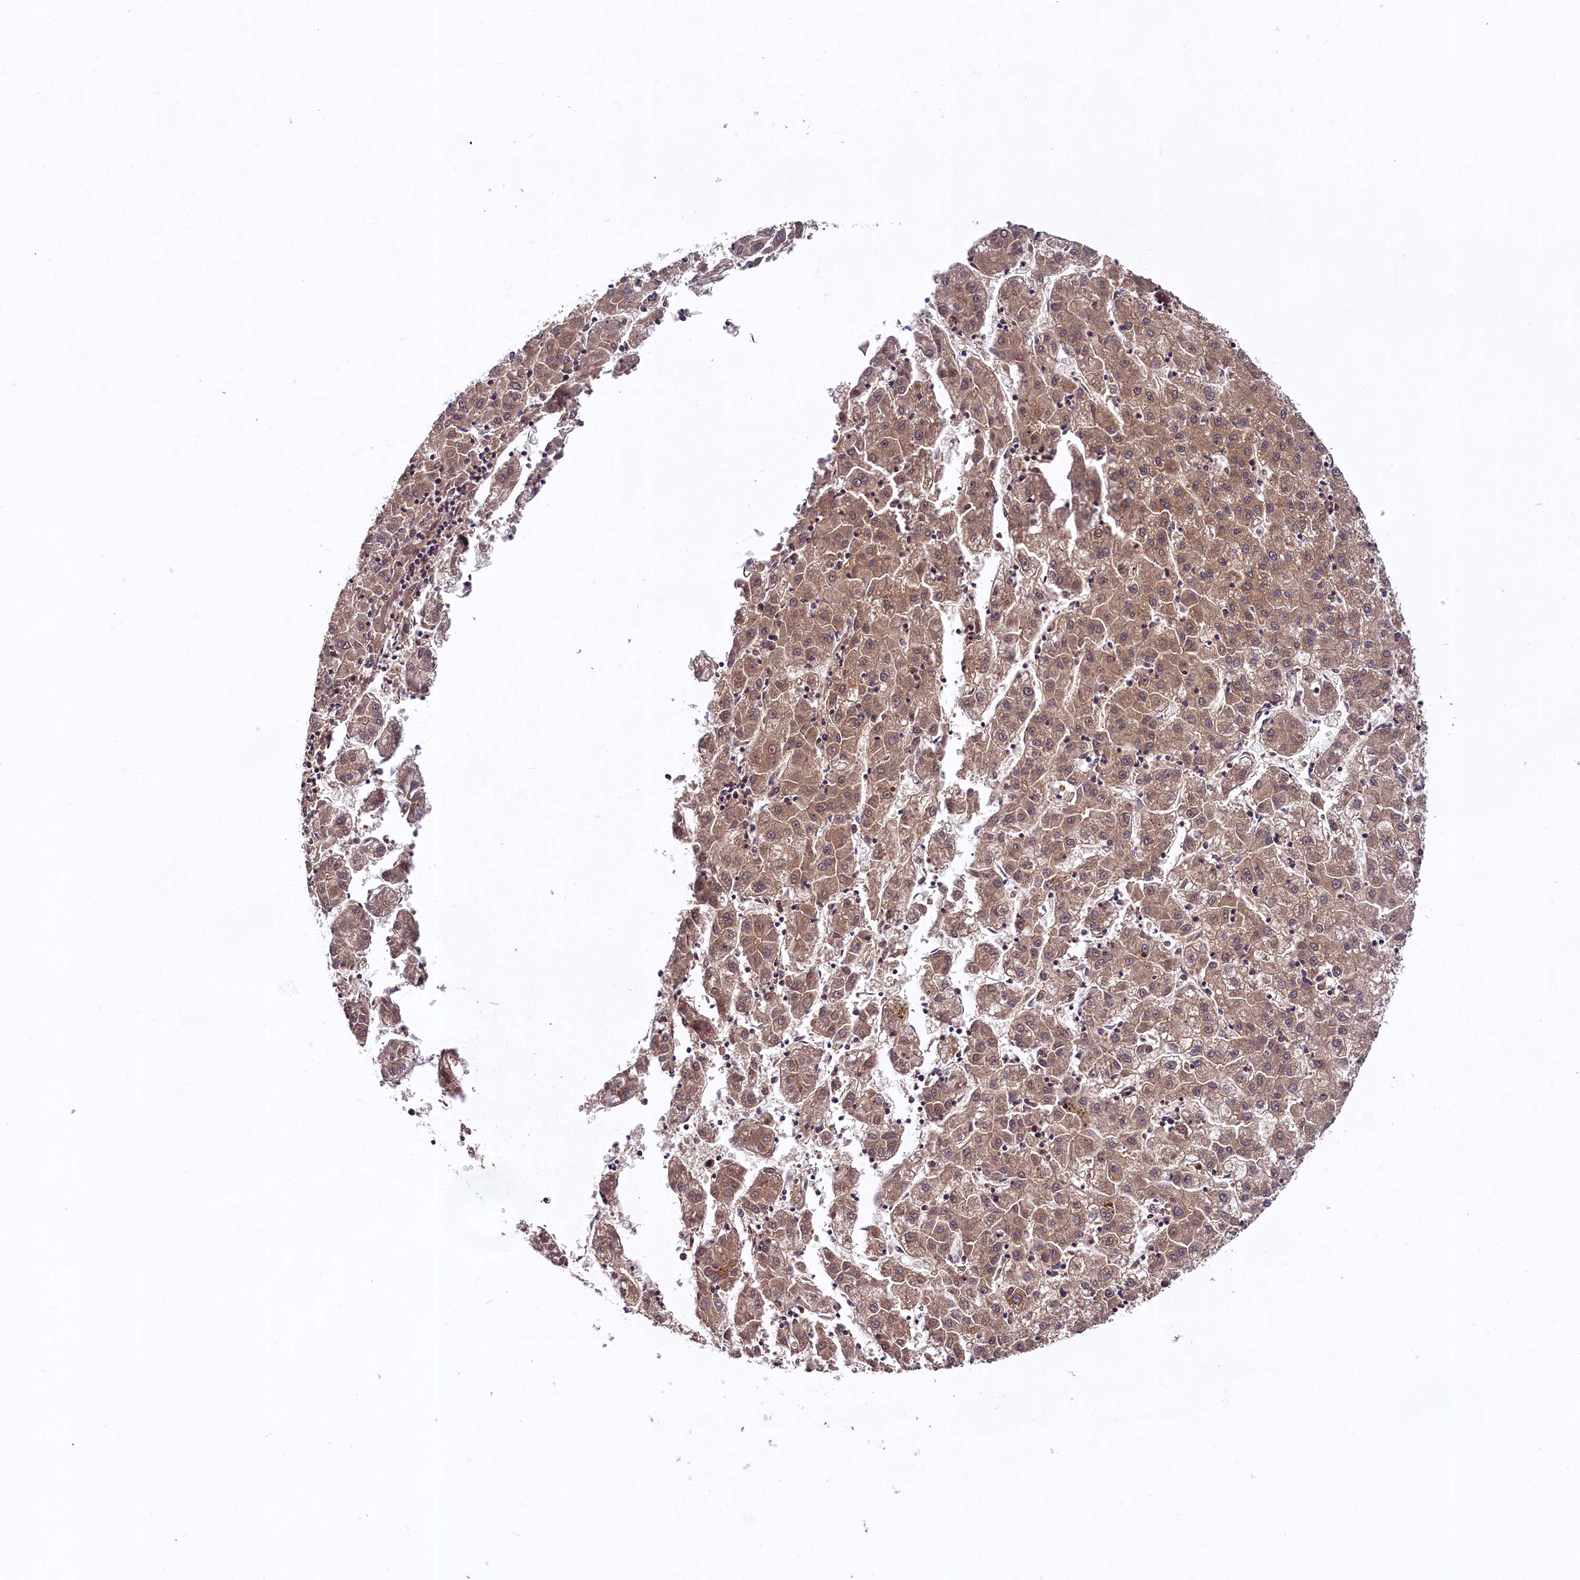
{"staining": {"intensity": "moderate", "quantity": ">75%", "location": "cytoplasmic/membranous"}, "tissue": "liver cancer", "cell_type": "Tumor cells", "image_type": "cancer", "snomed": [{"axis": "morphology", "description": "Carcinoma, Hepatocellular, NOS"}, {"axis": "topography", "description": "Liver"}], "caption": "This image reveals liver cancer (hepatocellular carcinoma) stained with IHC to label a protein in brown. The cytoplasmic/membranous of tumor cells show moderate positivity for the protein. Nuclei are counter-stained blue.", "gene": "DOHH", "patient": {"sex": "male", "age": 72}}